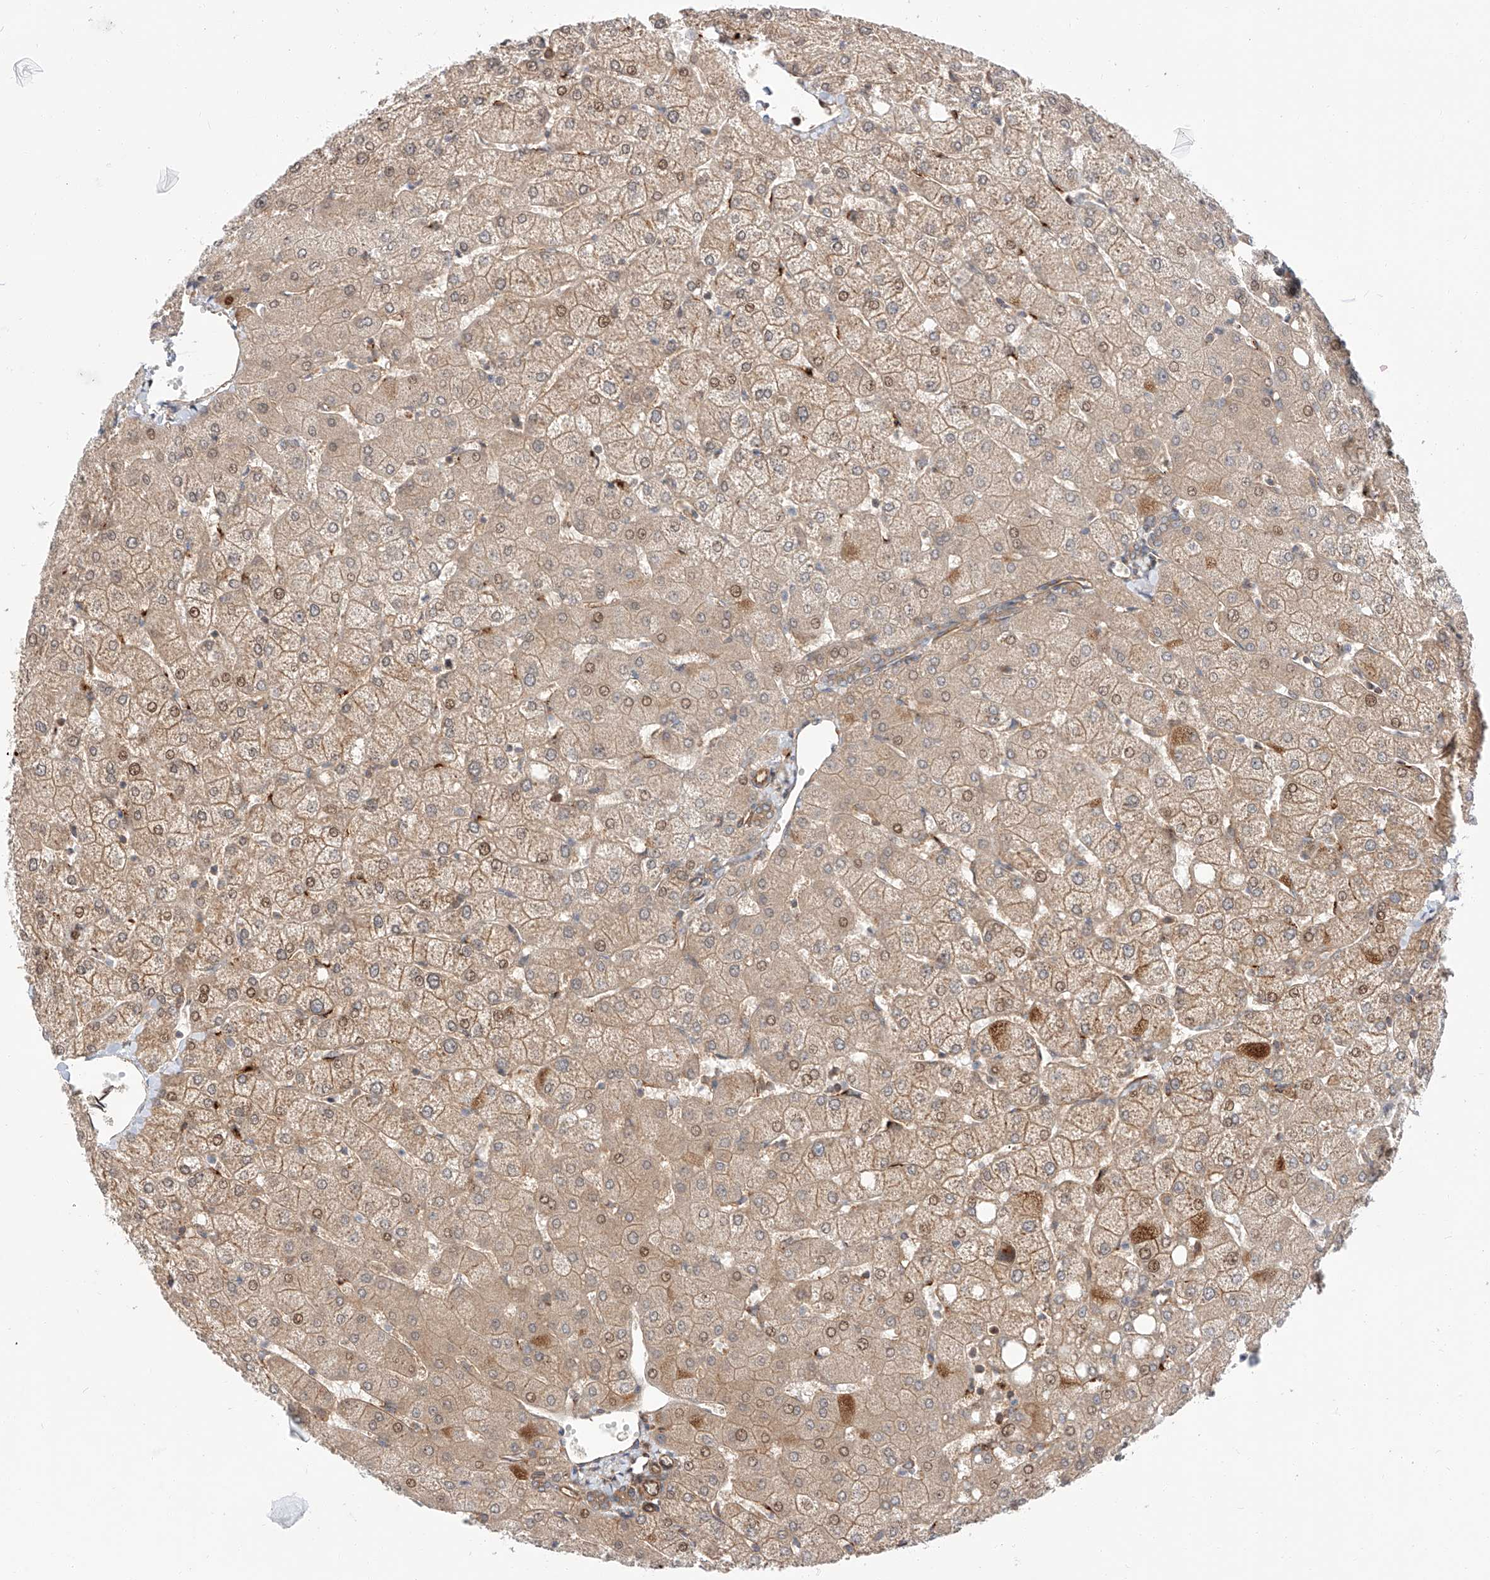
{"staining": {"intensity": "weak", "quantity": ">75%", "location": "cytoplasmic/membranous"}, "tissue": "liver", "cell_type": "Cholangiocytes", "image_type": "normal", "snomed": [{"axis": "morphology", "description": "Normal tissue, NOS"}, {"axis": "topography", "description": "Liver"}], "caption": "Liver stained with IHC displays weak cytoplasmic/membranous positivity in approximately >75% of cholangiocytes. (DAB IHC with brightfield microscopy, high magnification).", "gene": "ISCA2", "patient": {"sex": "female", "age": 54}}